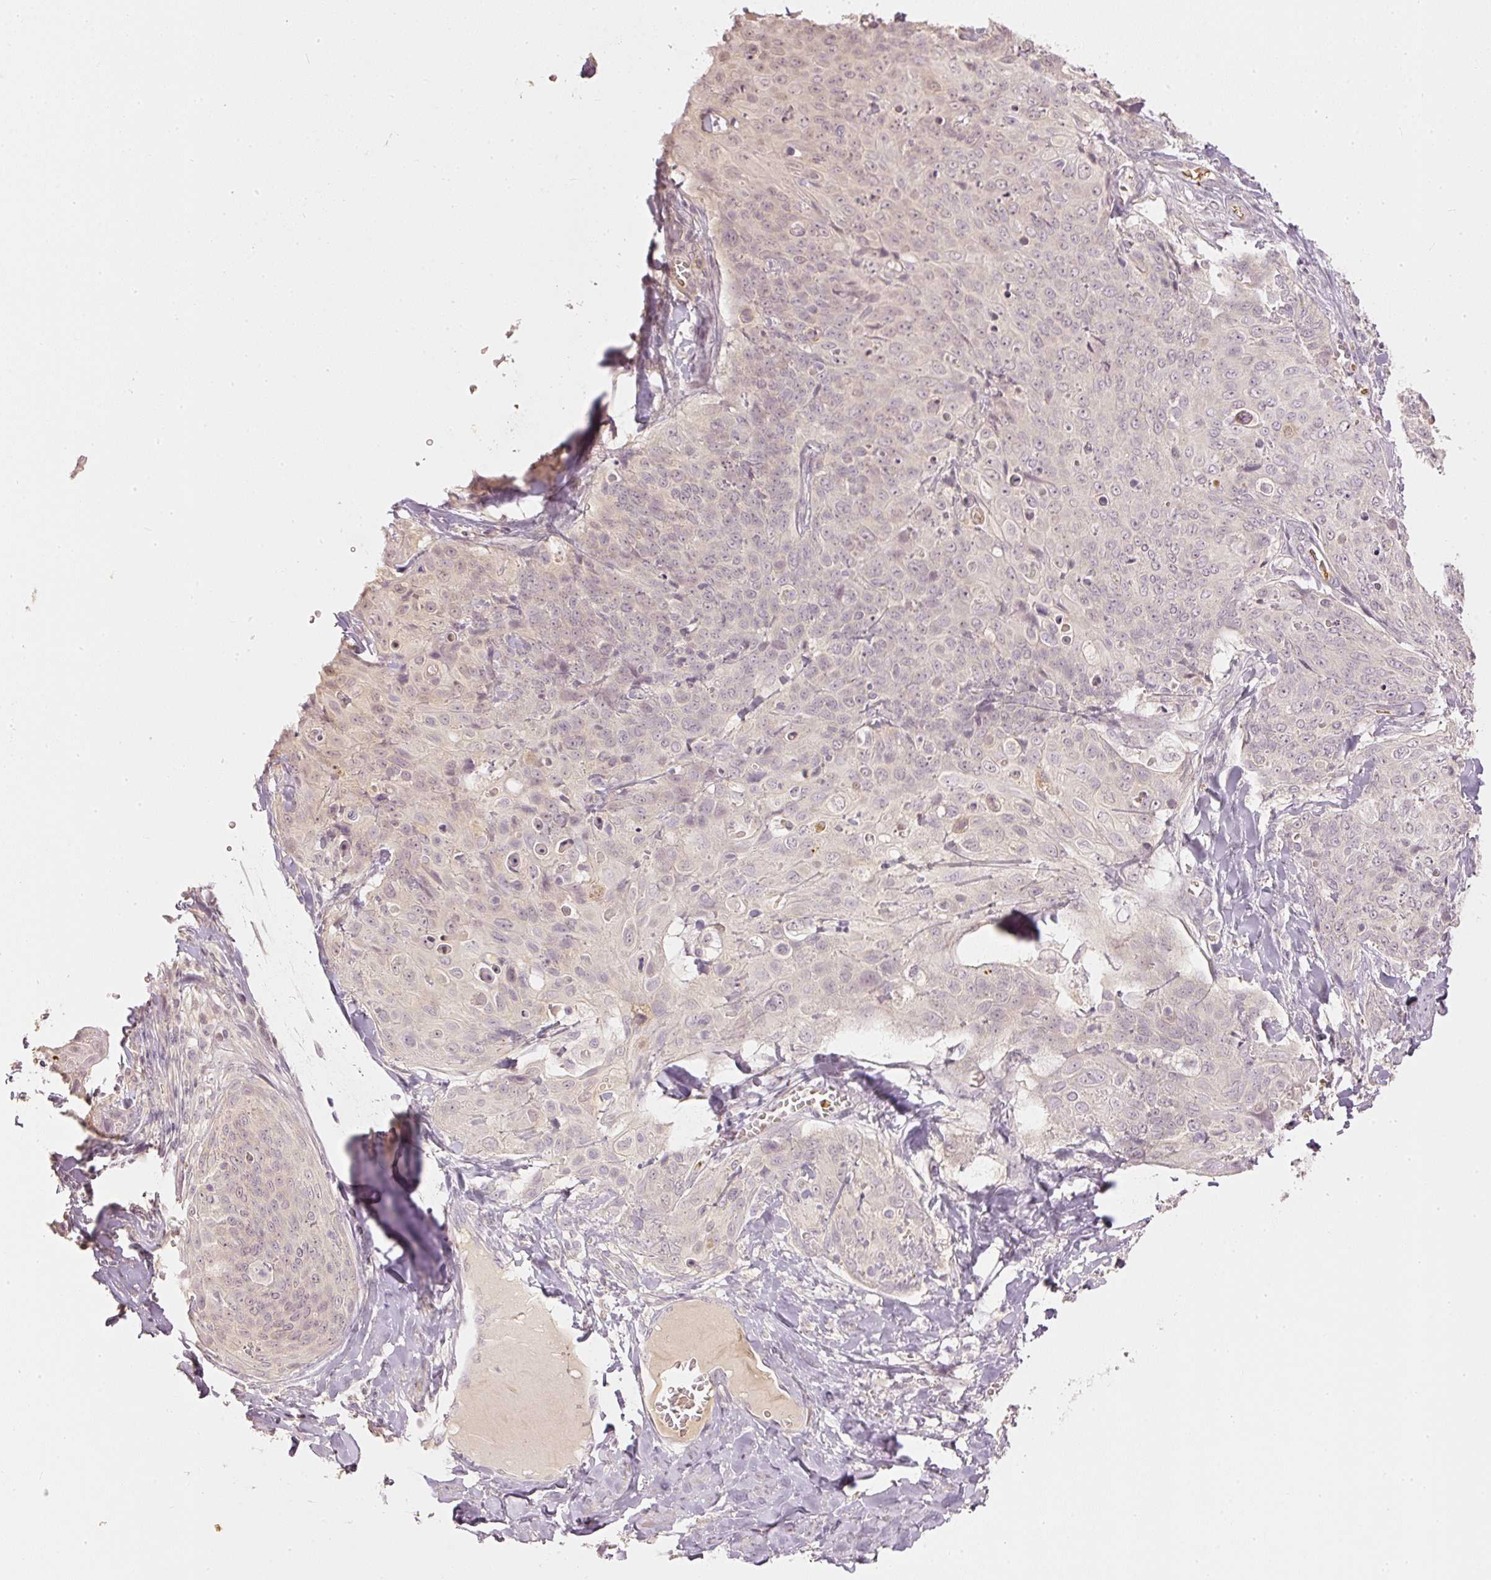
{"staining": {"intensity": "negative", "quantity": "none", "location": "none"}, "tissue": "skin cancer", "cell_type": "Tumor cells", "image_type": "cancer", "snomed": [{"axis": "morphology", "description": "Squamous cell carcinoma, NOS"}, {"axis": "topography", "description": "Skin"}, {"axis": "topography", "description": "Vulva"}], "caption": "Immunohistochemistry (IHC) of human skin cancer exhibits no staining in tumor cells.", "gene": "GZMA", "patient": {"sex": "female", "age": 85}}